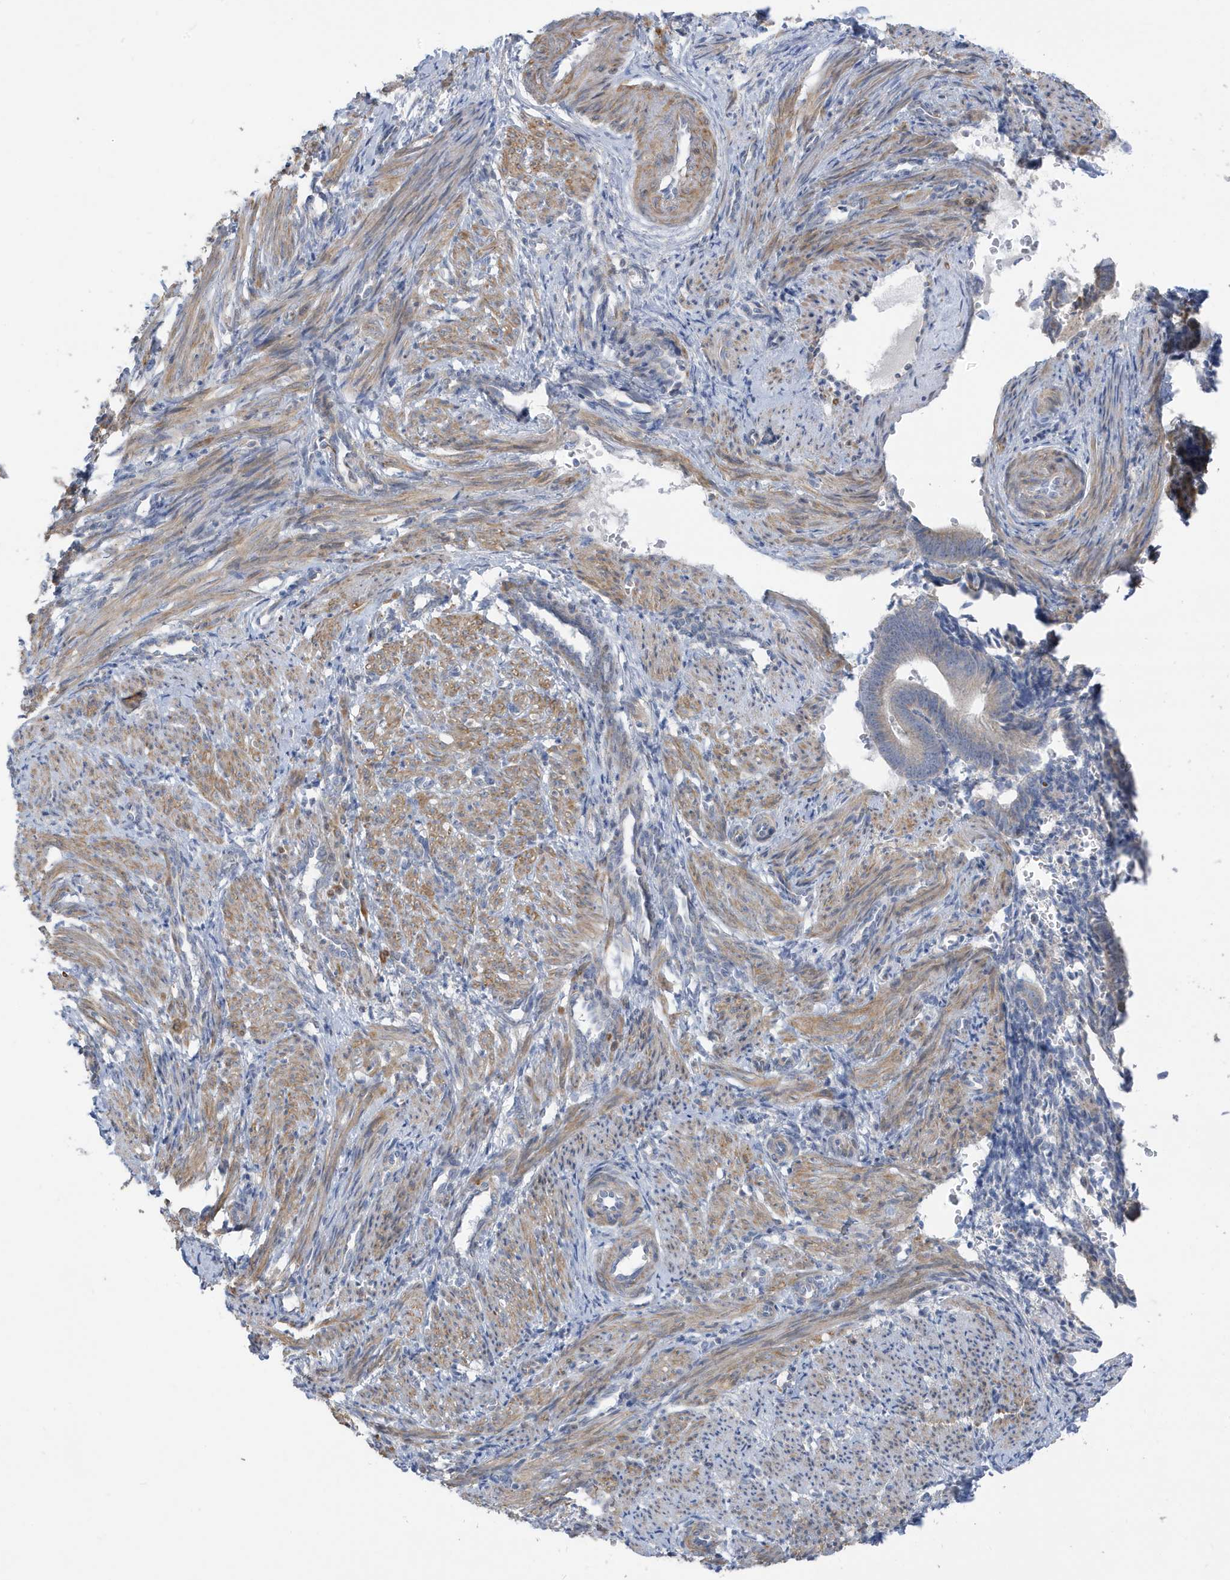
{"staining": {"intensity": "moderate", "quantity": ">75%", "location": "cytoplasmic/membranous"}, "tissue": "smooth muscle", "cell_type": "Smooth muscle cells", "image_type": "normal", "snomed": [{"axis": "morphology", "description": "Normal tissue, NOS"}, {"axis": "topography", "description": "Endometrium"}], "caption": "Benign smooth muscle exhibits moderate cytoplasmic/membranous expression in about >75% of smooth muscle cells The staining was performed using DAB, with brown indicating positive protein expression. Nuclei are stained blue with hematoxylin..", "gene": "ATP13A5", "patient": {"sex": "female", "age": 33}}